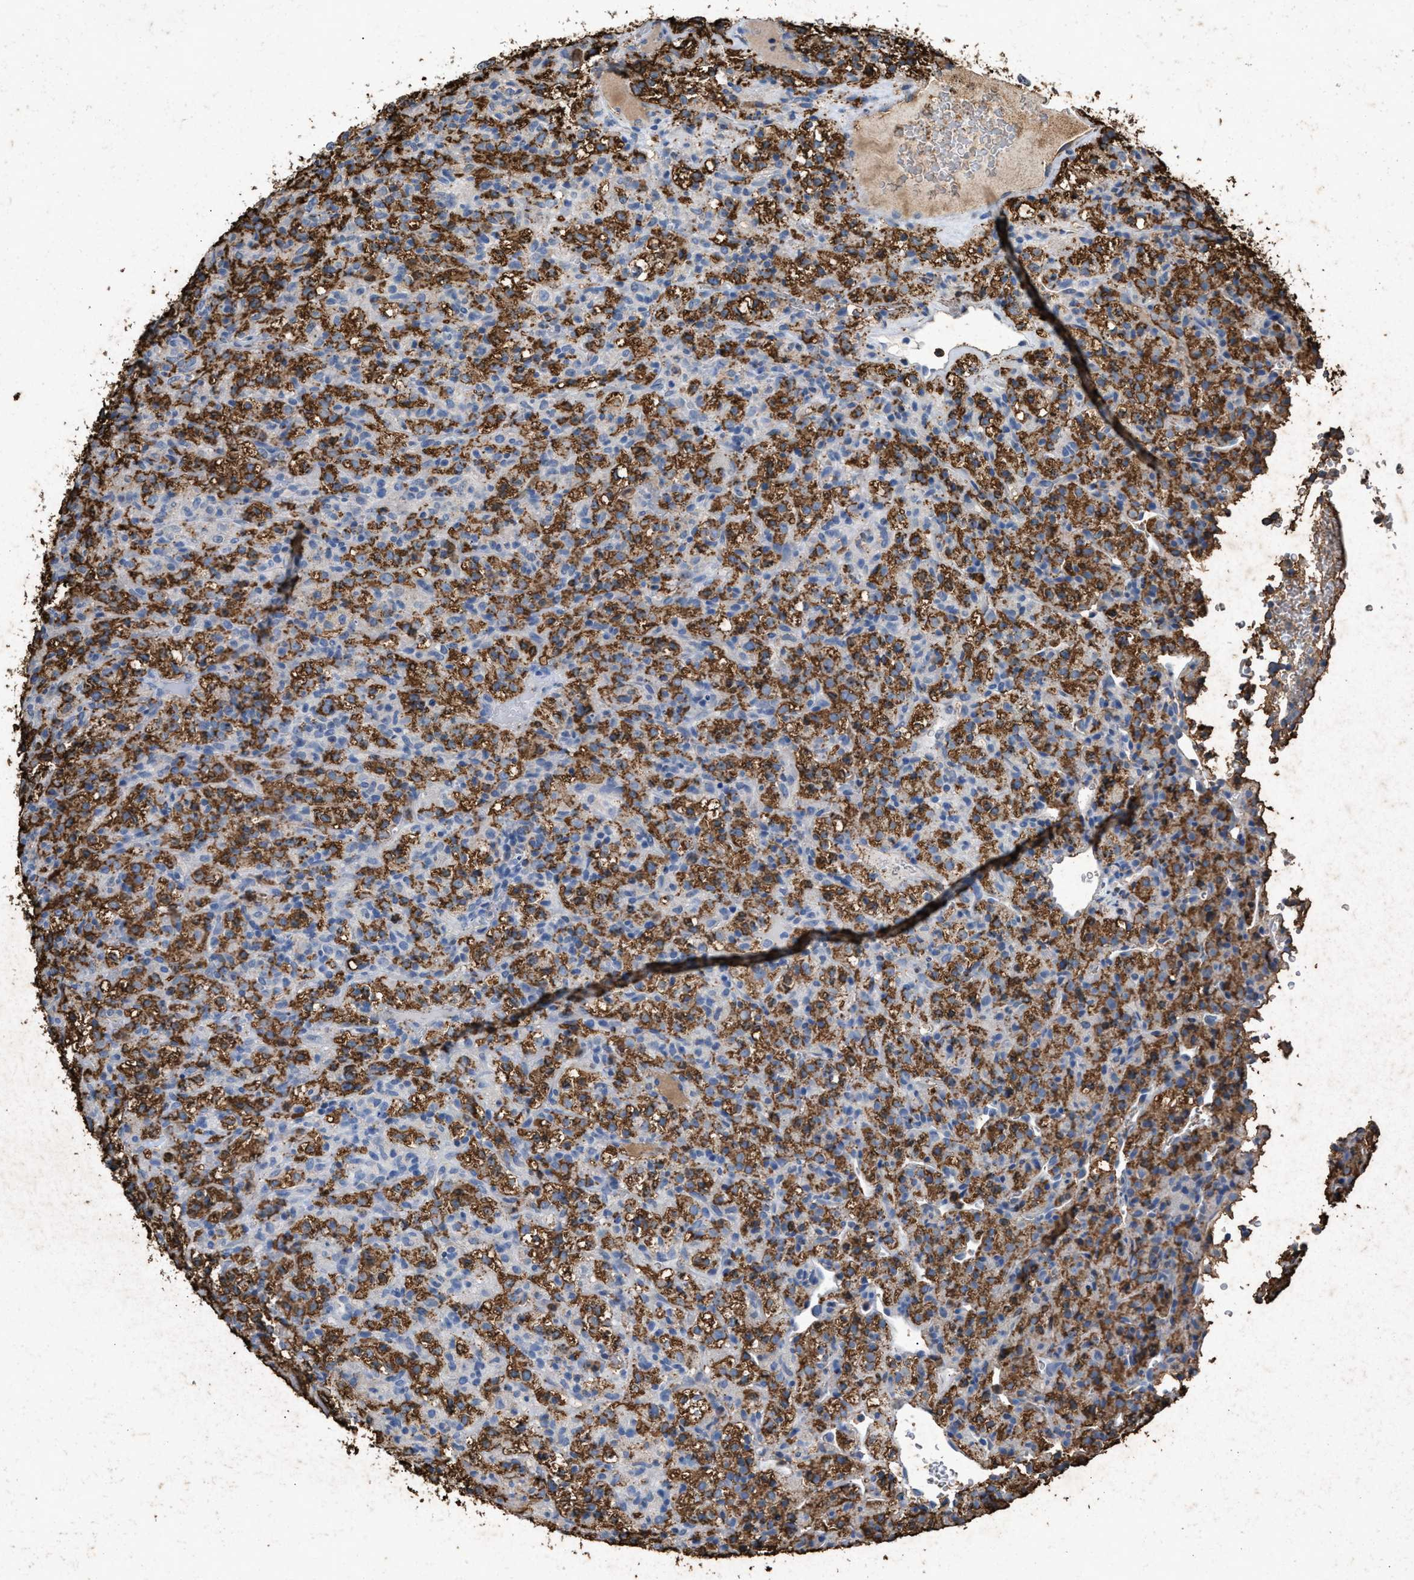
{"staining": {"intensity": "strong", "quantity": "25%-75%", "location": "cytoplasmic/membranous"}, "tissue": "renal cancer", "cell_type": "Tumor cells", "image_type": "cancer", "snomed": [{"axis": "morphology", "description": "Normal tissue, NOS"}, {"axis": "morphology", "description": "Adenocarcinoma, NOS"}, {"axis": "topography", "description": "Kidney"}], "caption": "Strong cytoplasmic/membranous staining for a protein is identified in about 25%-75% of tumor cells of renal cancer (adenocarcinoma) using immunohistochemistry.", "gene": "LTB4R2", "patient": {"sex": "female", "age": 72}}